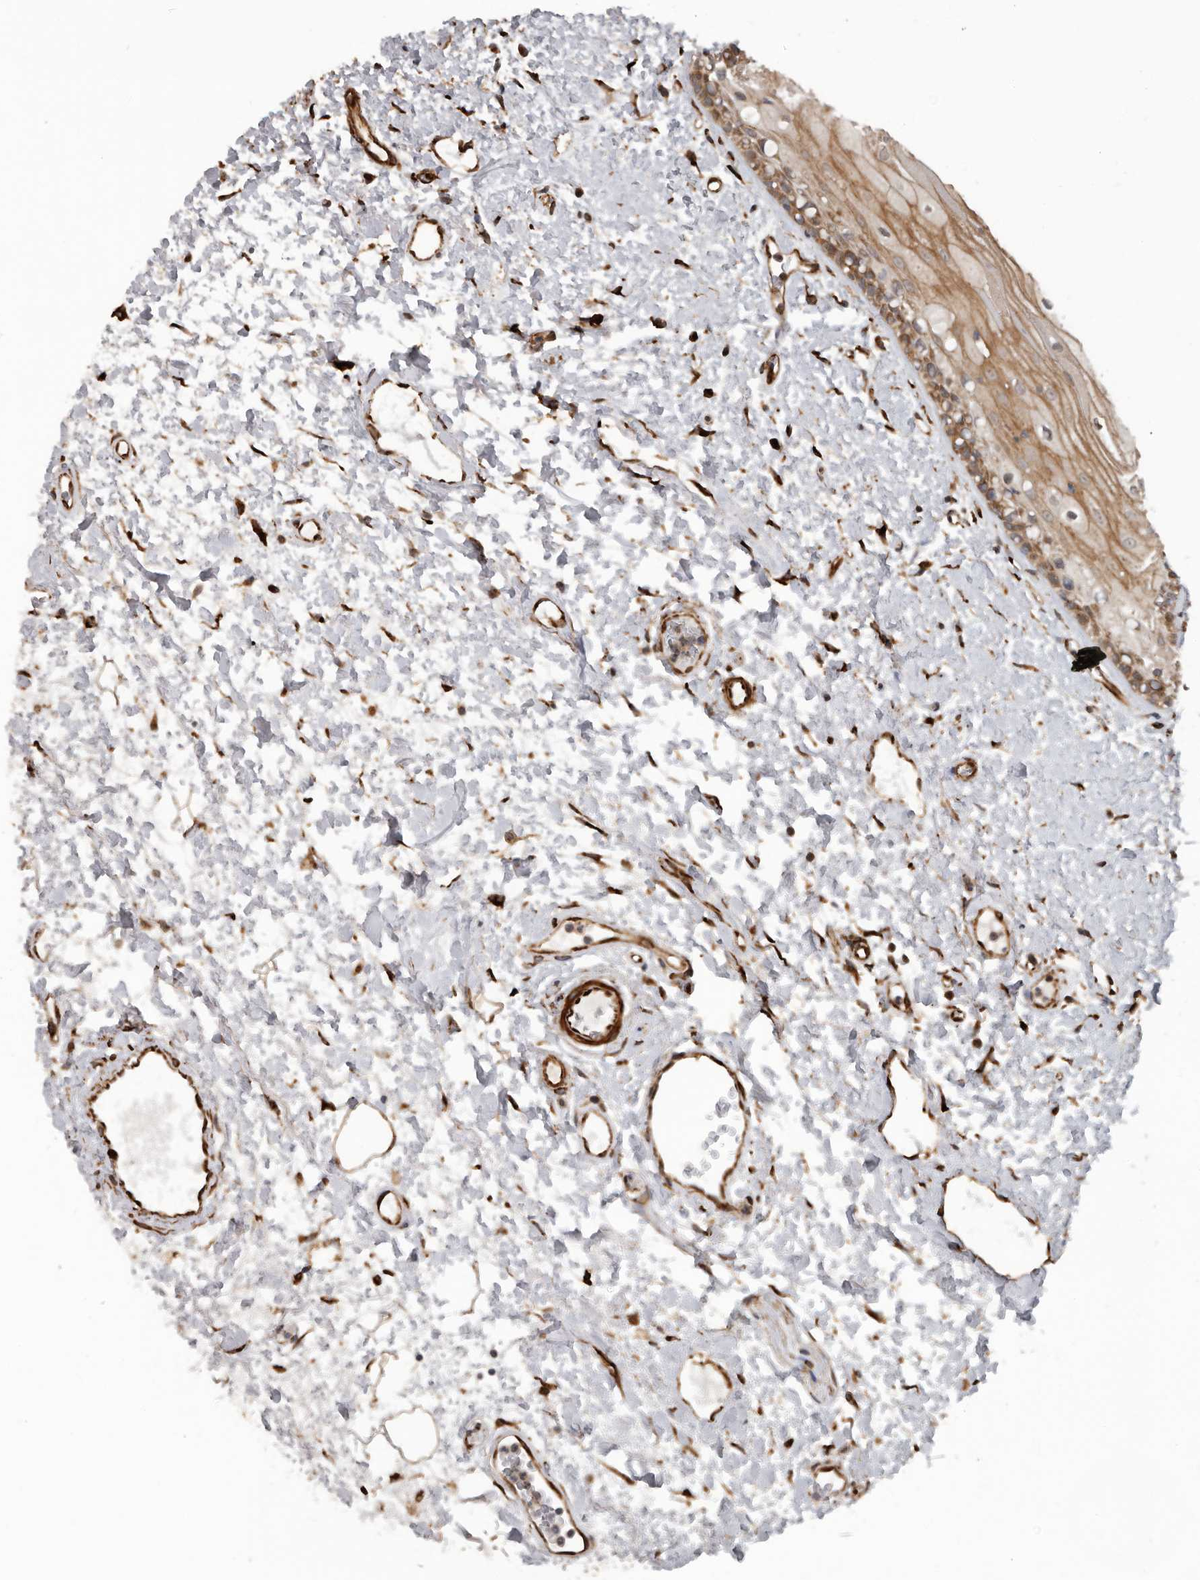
{"staining": {"intensity": "moderate", "quantity": ">75%", "location": "cytoplasmic/membranous"}, "tissue": "oral mucosa", "cell_type": "Squamous epithelial cells", "image_type": "normal", "snomed": [{"axis": "morphology", "description": "Normal tissue, NOS"}, {"axis": "topography", "description": "Oral tissue"}], "caption": "This image displays immunohistochemistry (IHC) staining of benign oral mucosa, with medium moderate cytoplasmic/membranous expression in about >75% of squamous epithelial cells.", "gene": "CEP350", "patient": {"sex": "female", "age": 76}}